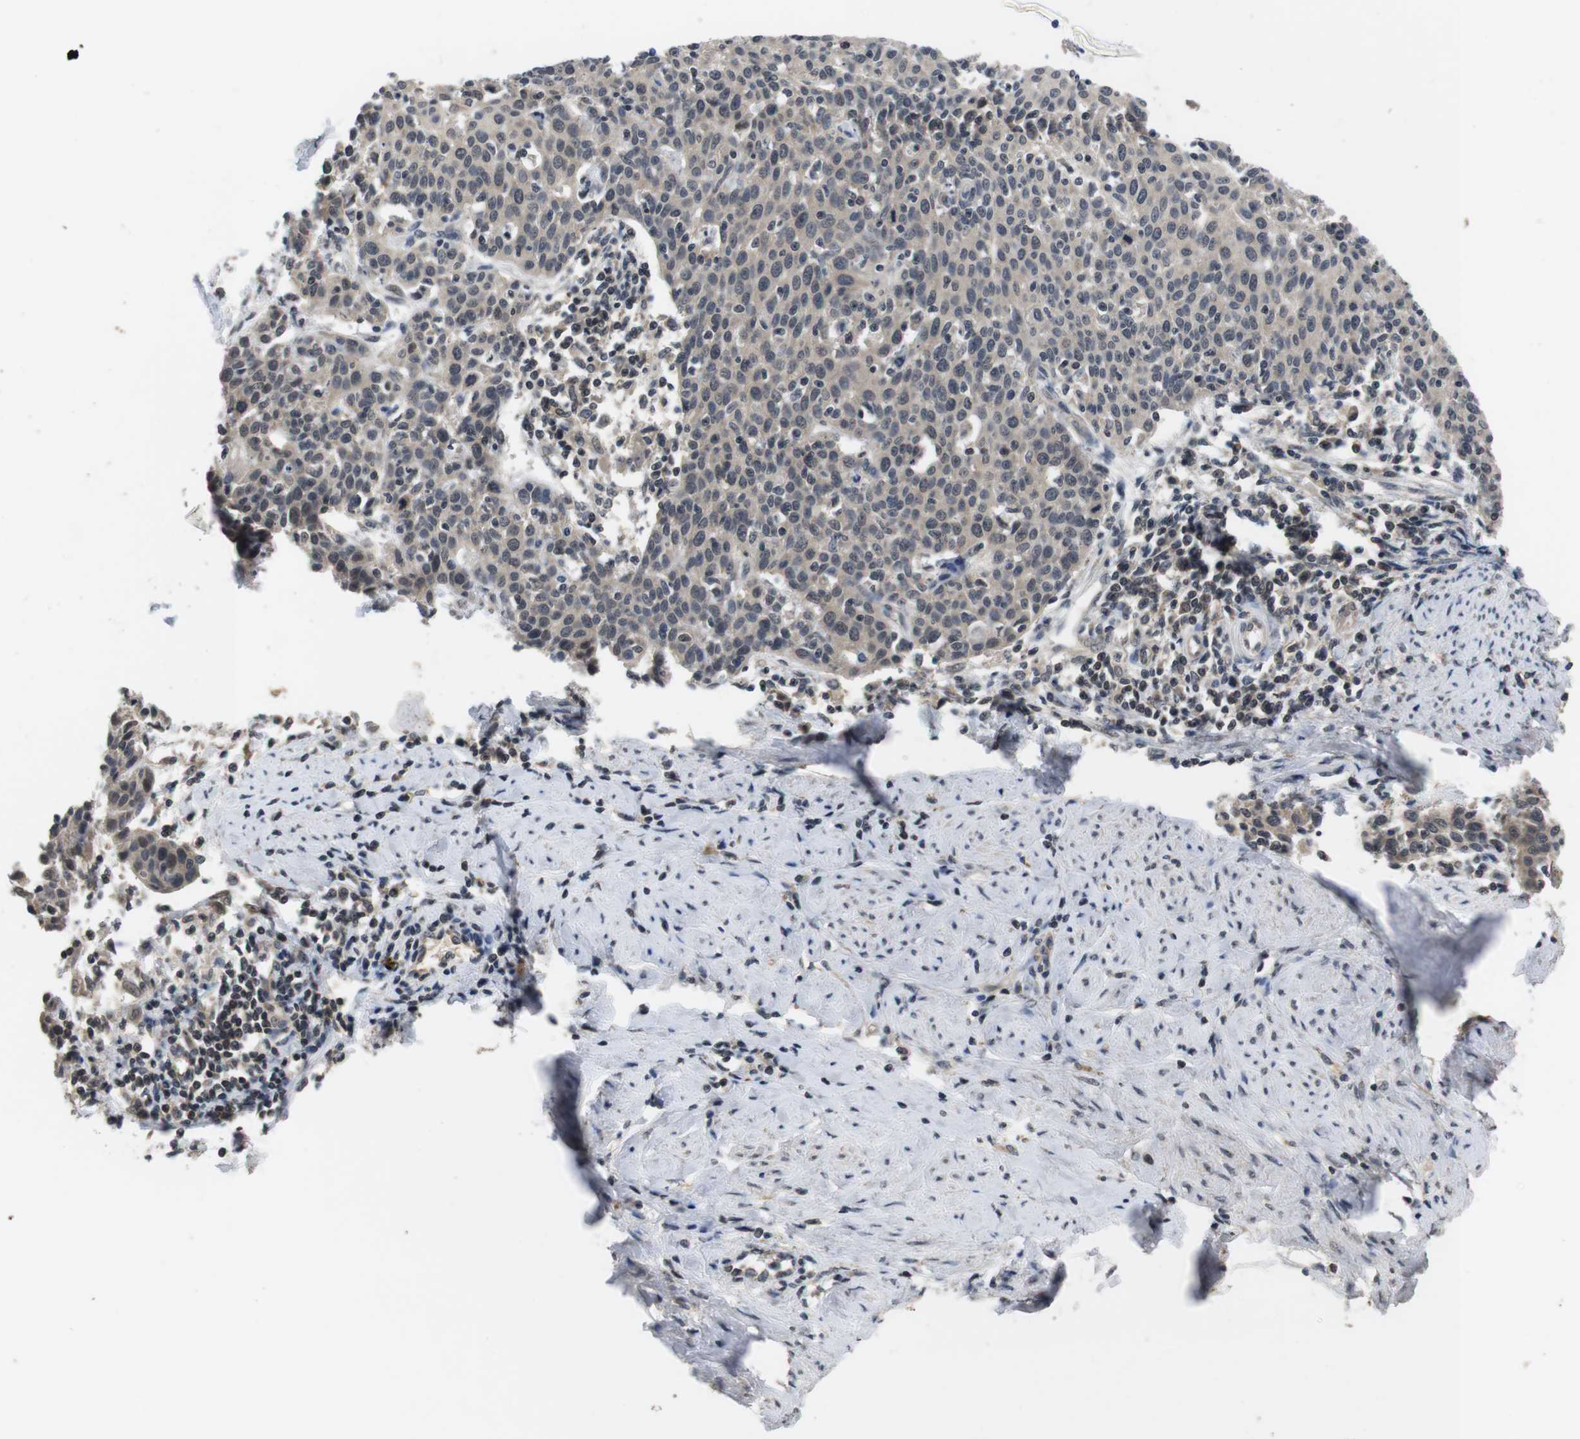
{"staining": {"intensity": "weak", "quantity": "25%-75%", "location": "cytoplasmic/membranous"}, "tissue": "cervical cancer", "cell_type": "Tumor cells", "image_type": "cancer", "snomed": [{"axis": "morphology", "description": "Squamous cell carcinoma, NOS"}, {"axis": "topography", "description": "Cervix"}], "caption": "Human cervical cancer stained with a brown dye reveals weak cytoplasmic/membranous positive positivity in about 25%-75% of tumor cells.", "gene": "FADD", "patient": {"sex": "female", "age": 38}}